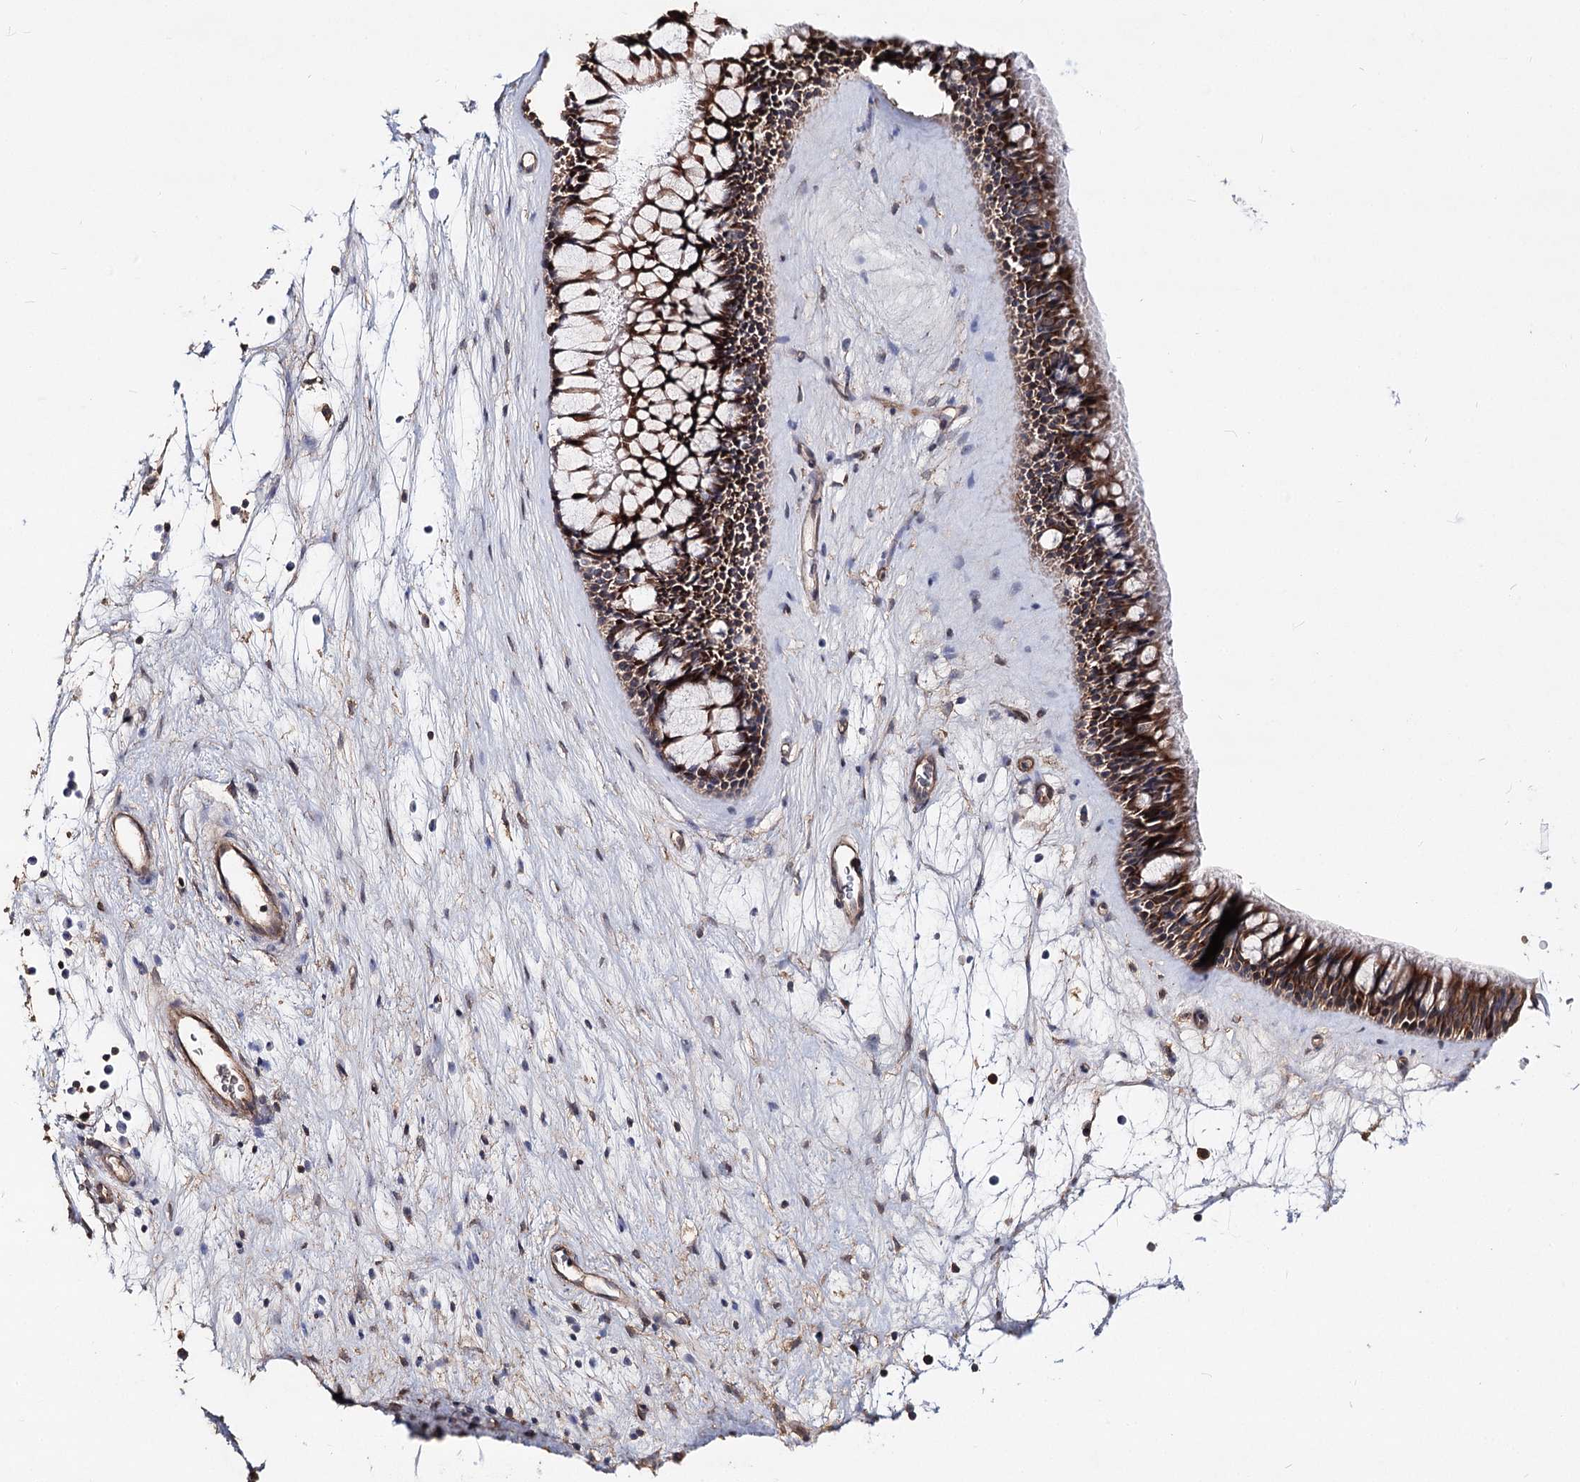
{"staining": {"intensity": "strong", "quantity": ">75%", "location": "cytoplasmic/membranous"}, "tissue": "nasopharynx", "cell_type": "Respiratory epithelial cells", "image_type": "normal", "snomed": [{"axis": "morphology", "description": "Normal tissue, NOS"}, {"axis": "topography", "description": "Nasopharynx"}], "caption": "Strong cytoplasmic/membranous positivity is identified in approximately >75% of respiratory epithelial cells in unremarkable nasopharynx. The staining is performed using DAB brown chromogen to label protein expression. The nuclei are counter-stained blue using hematoxylin.", "gene": "TMEM218", "patient": {"sex": "male", "age": 64}}